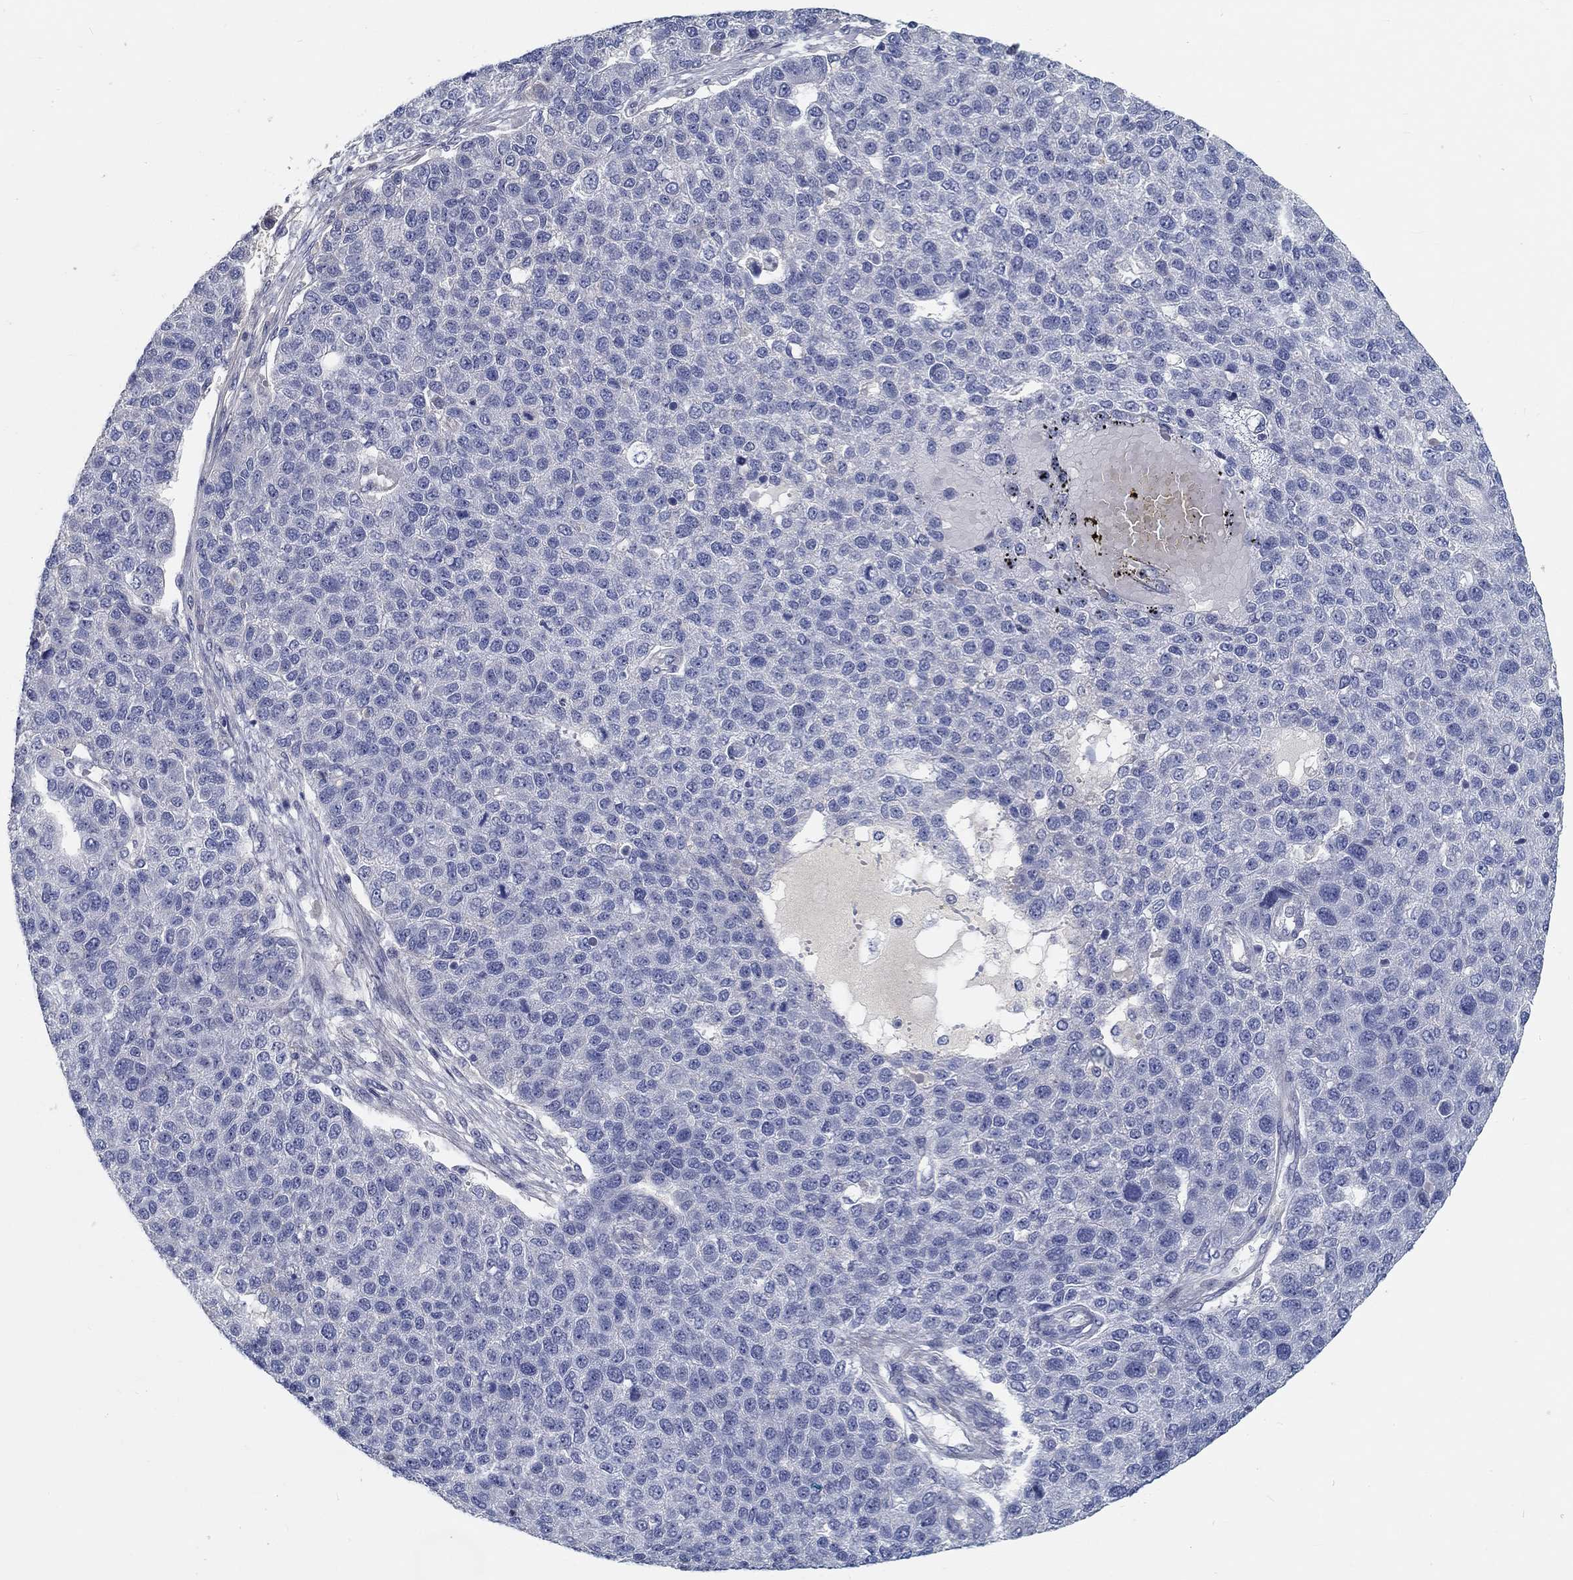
{"staining": {"intensity": "negative", "quantity": "none", "location": "none"}, "tissue": "pancreatic cancer", "cell_type": "Tumor cells", "image_type": "cancer", "snomed": [{"axis": "morphology", "description": "Adenocarcinoma, NOS"}, {"axis": "topography", "description": "Pancreas"}], "caption": "This is an IHC histopathology image of human adenocarcinoma (pancreatic). There is no staining in tumor cells.", "gene": "MYBPC1", "patient": {"sex": "female", "age": 61}}